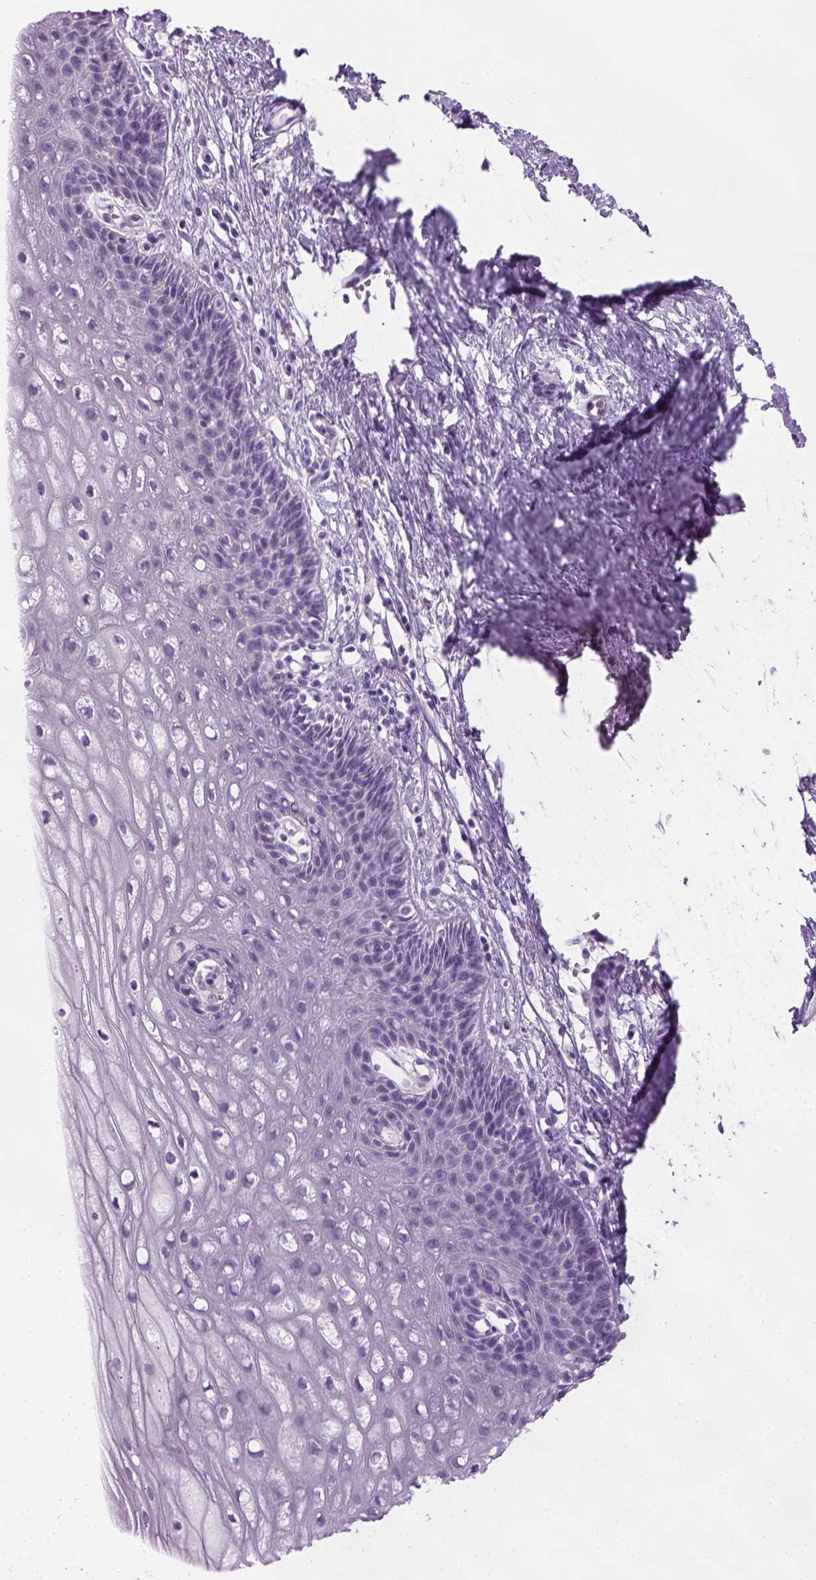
{"staining": {"intensity": "negative", "quantity": "none", "location": "none"}, "tissue": "cervix", "cell_type": "Glandular cells", "image_type": "normal", "snomed": [{"axis": "morphology", "description": "Normal tissue, NOS"}, {"axis": "topography", "description": "Cervix"}], "caption": "Unremarkable cervix was stained to show a protein in brown. There is no significant staining in glandular cells.", "gene": "CIBAR2", "patient": {"sex": "female", "age": 35}}